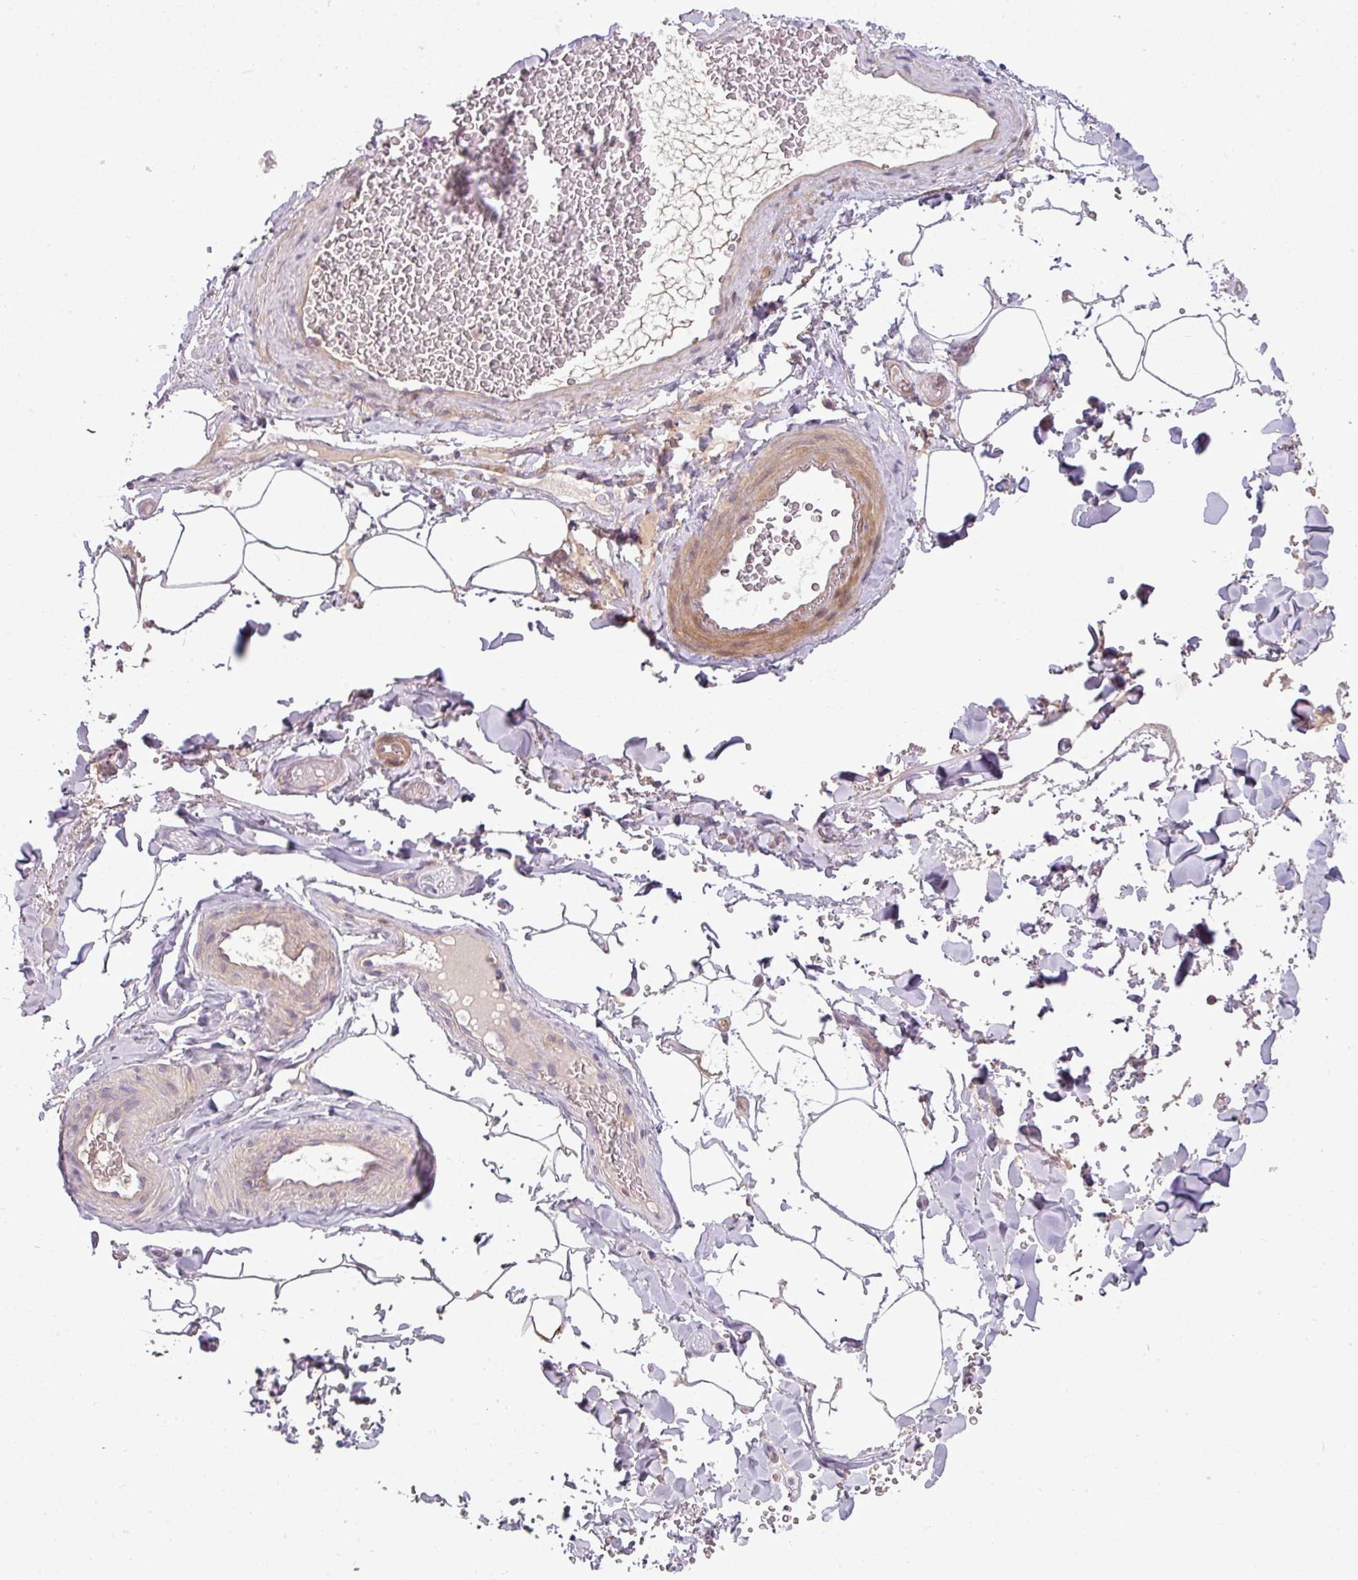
{"staining": {"intensity": "negative", "quantity": "none", "location": "none"}, "tissue": "adipose tissue", "cell_type": "Adipocytes", "image_type": "normal", "snomed": [{"axis": "morphology", "description": "Normal tissue, NOS"}, {"axis": "topography", "description": "Rectum"}, {"axis": "topography", "description": "Peripheral nerve tissue"}], "caption": "IHC photomicrograph of benign adipose tissue: human adipose tissue stained with DAB (3,3'-diaminobenzidine) displays no significant protein staining in adipocytes.", "gene": "ZNF35", "patient": {"sex": "female", "age": 69}}